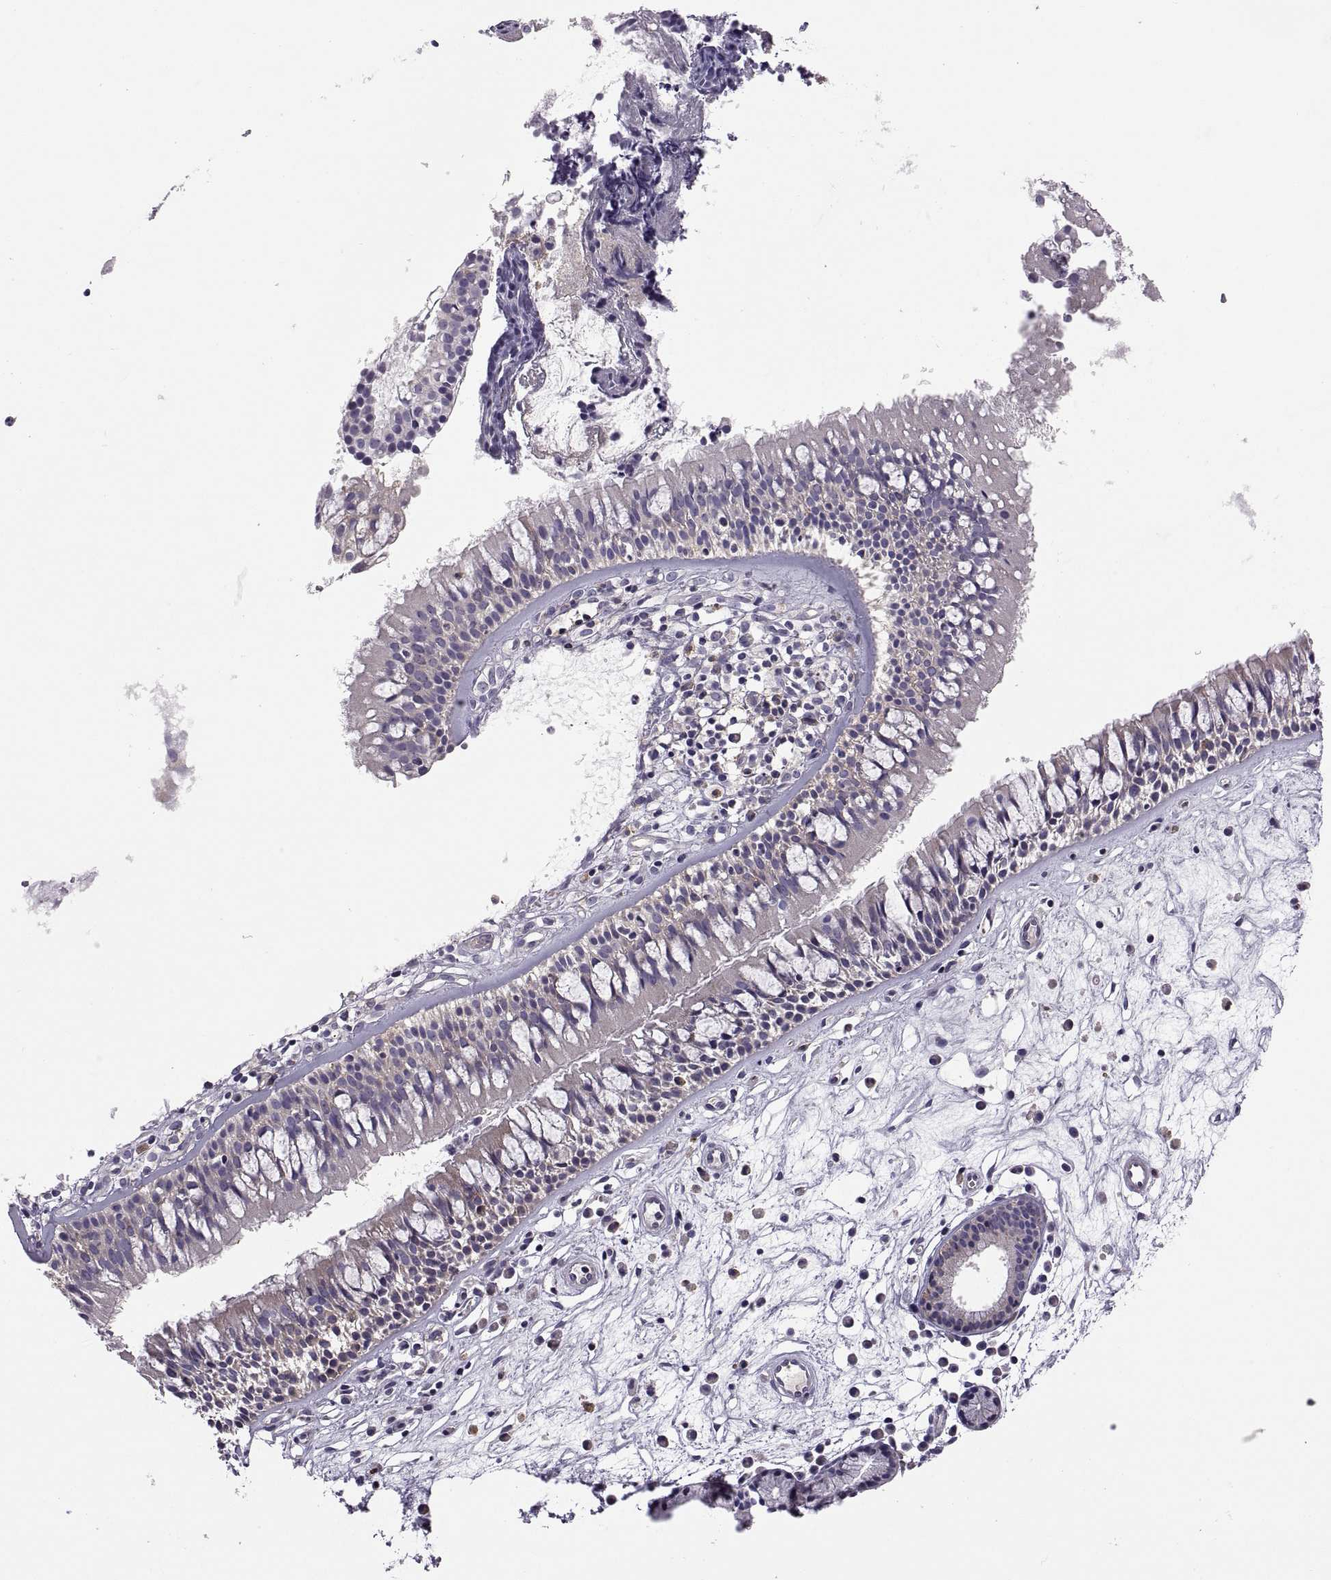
{"staining": {"intensity": "weak", "quantity": "25%-75%", "location": "cytoplasmic/membranous"}, "tissue": "nasopharynx", "cell_type": "Respiratory epithelial cells", "image_type": "normal", "snomed": [{"axis": "morphology", "description": "Normal tissue, NOS"}, {"axis": "topography", "description": "Nasopharynx"}], "caption": "A photomicrograph of nasopharynx stained for a protein reveals weak cytoplasmic/membranous brown staining in respiratory epithelial cells.", "gene": "SPATA32", "patient": {"sex": "female", "age": 68}}